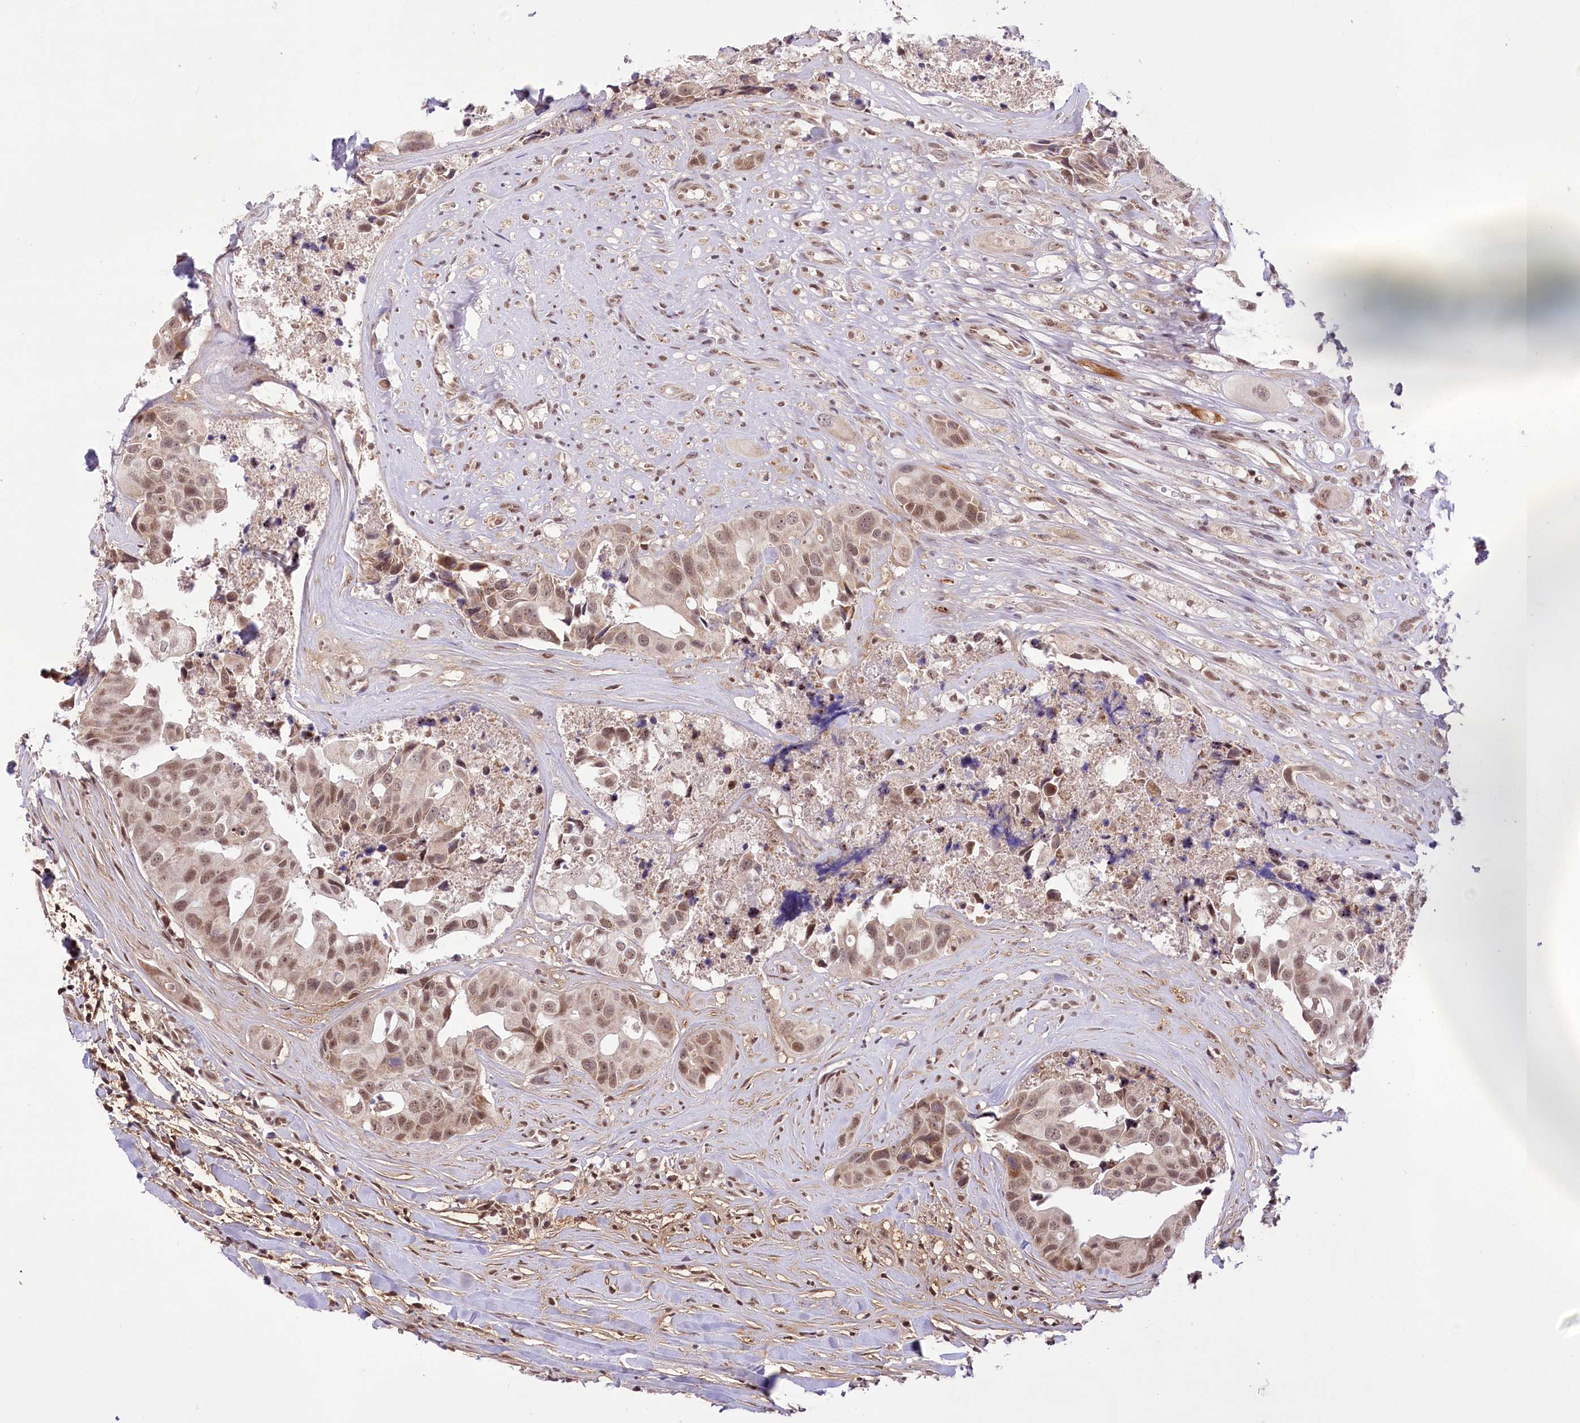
{"staining": {"intensity": "moderate", "quantity": ">75%", "location": "nuclear"}, "tissue": "head and neck cancer", "cell_type": "Tumor cells", "image_type": "cancer", "snomed": [{"axis": "morphology", "description": "Adenocarcinoma, NOS"}, {"axis": "morphology", "description": "Adenocarcinoma, metastatic, NOS"}, {"axis": "topography", "description": "Head-Neck"}], "caption": "High-power microscopy captured an immunohistochemistry (IHC) image of head and neck cancer (metastatic adenocarcinoma), revealing moderate nuclear expression in about >75% of tumor cells.", "gene": "ZMAT2", "patient": {"sex": "male", "age": 75}}